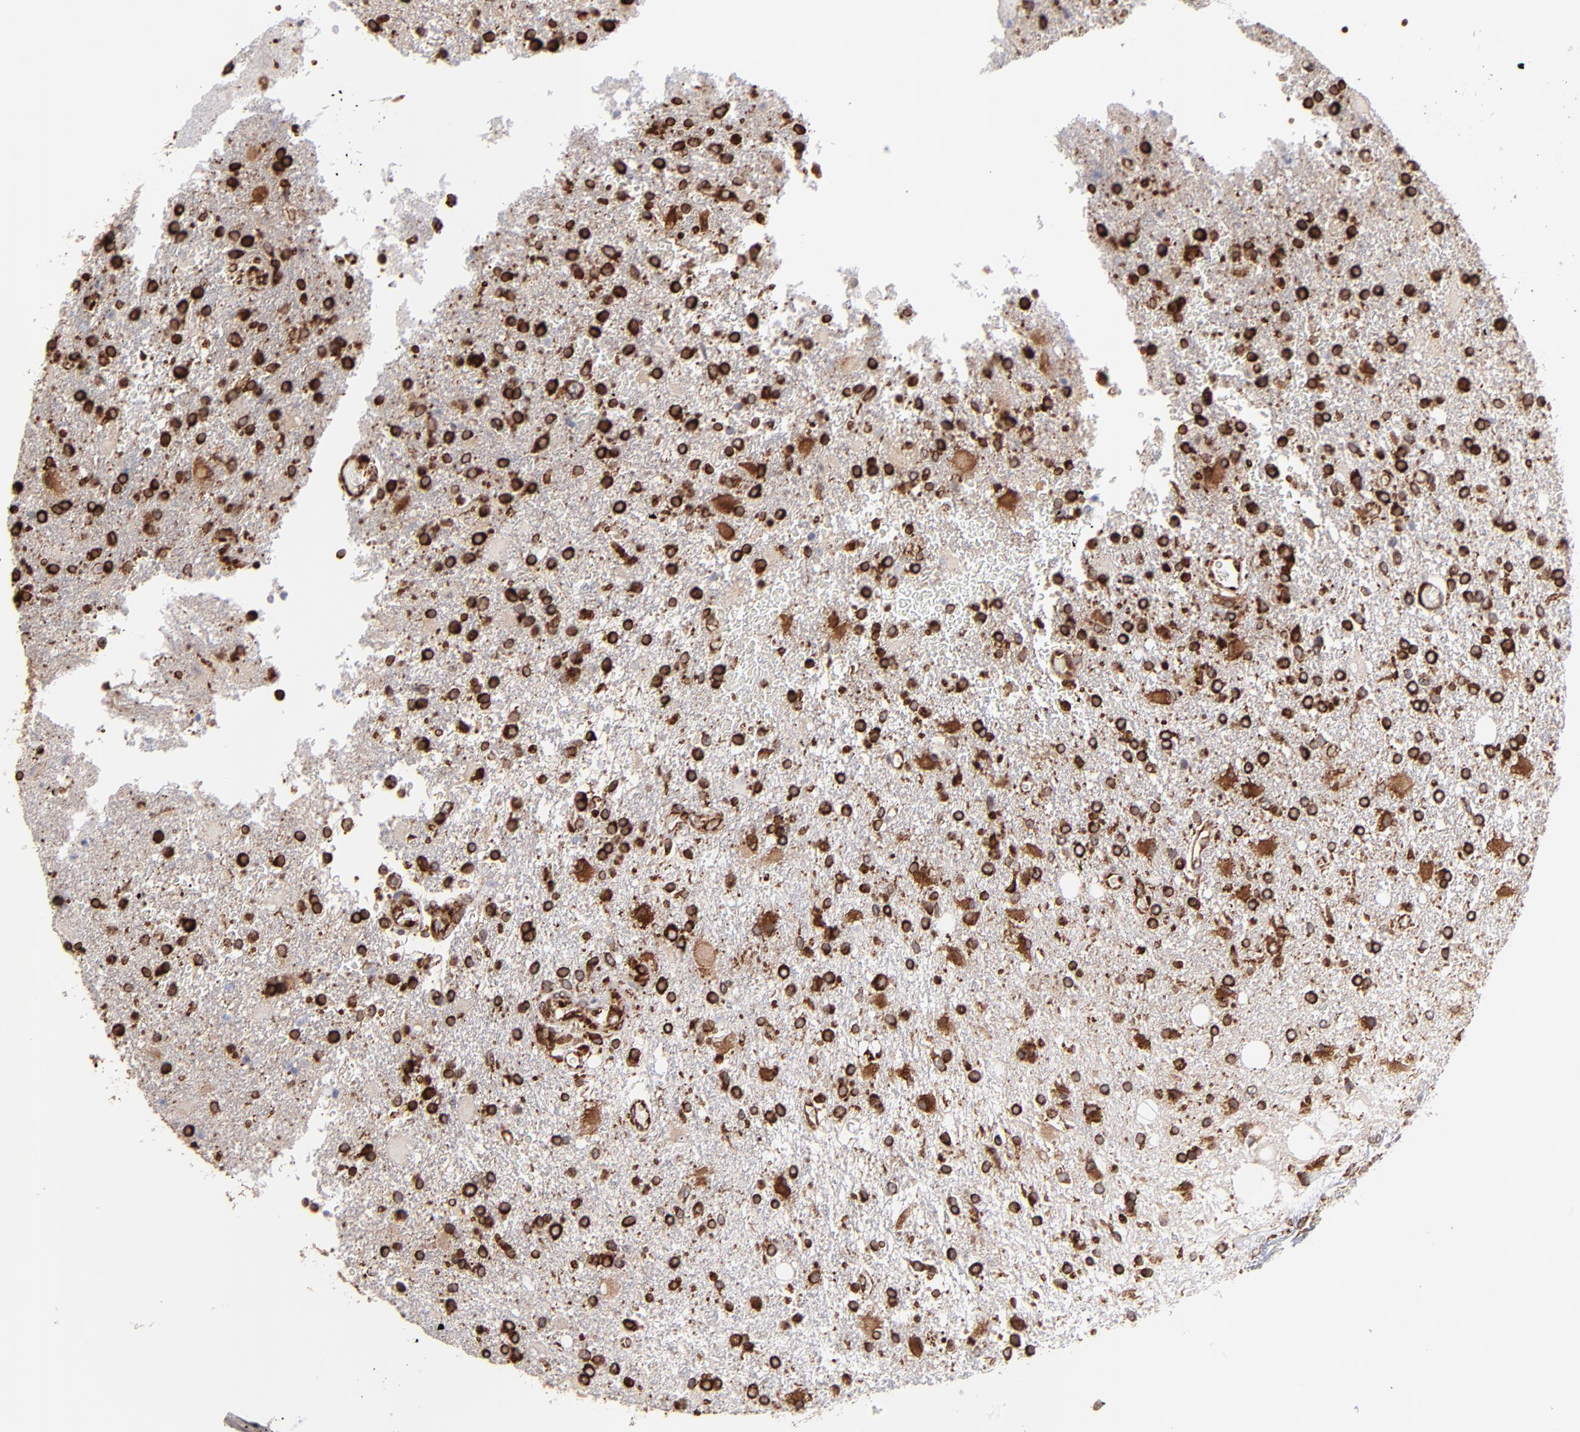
{"staining": {"intensity": "strong", "quantity": ">75%", "location": "cytoplasmic/membranous"}, "tissue": "glioma", "cell_type": "Tumor cells", "image_type": "cancer", "snomed": [{"axis": "morphology", "description": "Glioma, malignant, High grade"}, {"axis": "topography", "description": "Cerebral cortex"}], "caption": "Malignant glioma (high-grade) stained with DAB (3,3'-diaminobenzidine) immunohistochemistry (IHC) displays high levels of strong cytoplasmic/membranous positivity in about >75% of tumor cells.", "gene": "KTN1", "patient": {"sex": "male", "age": 79}}